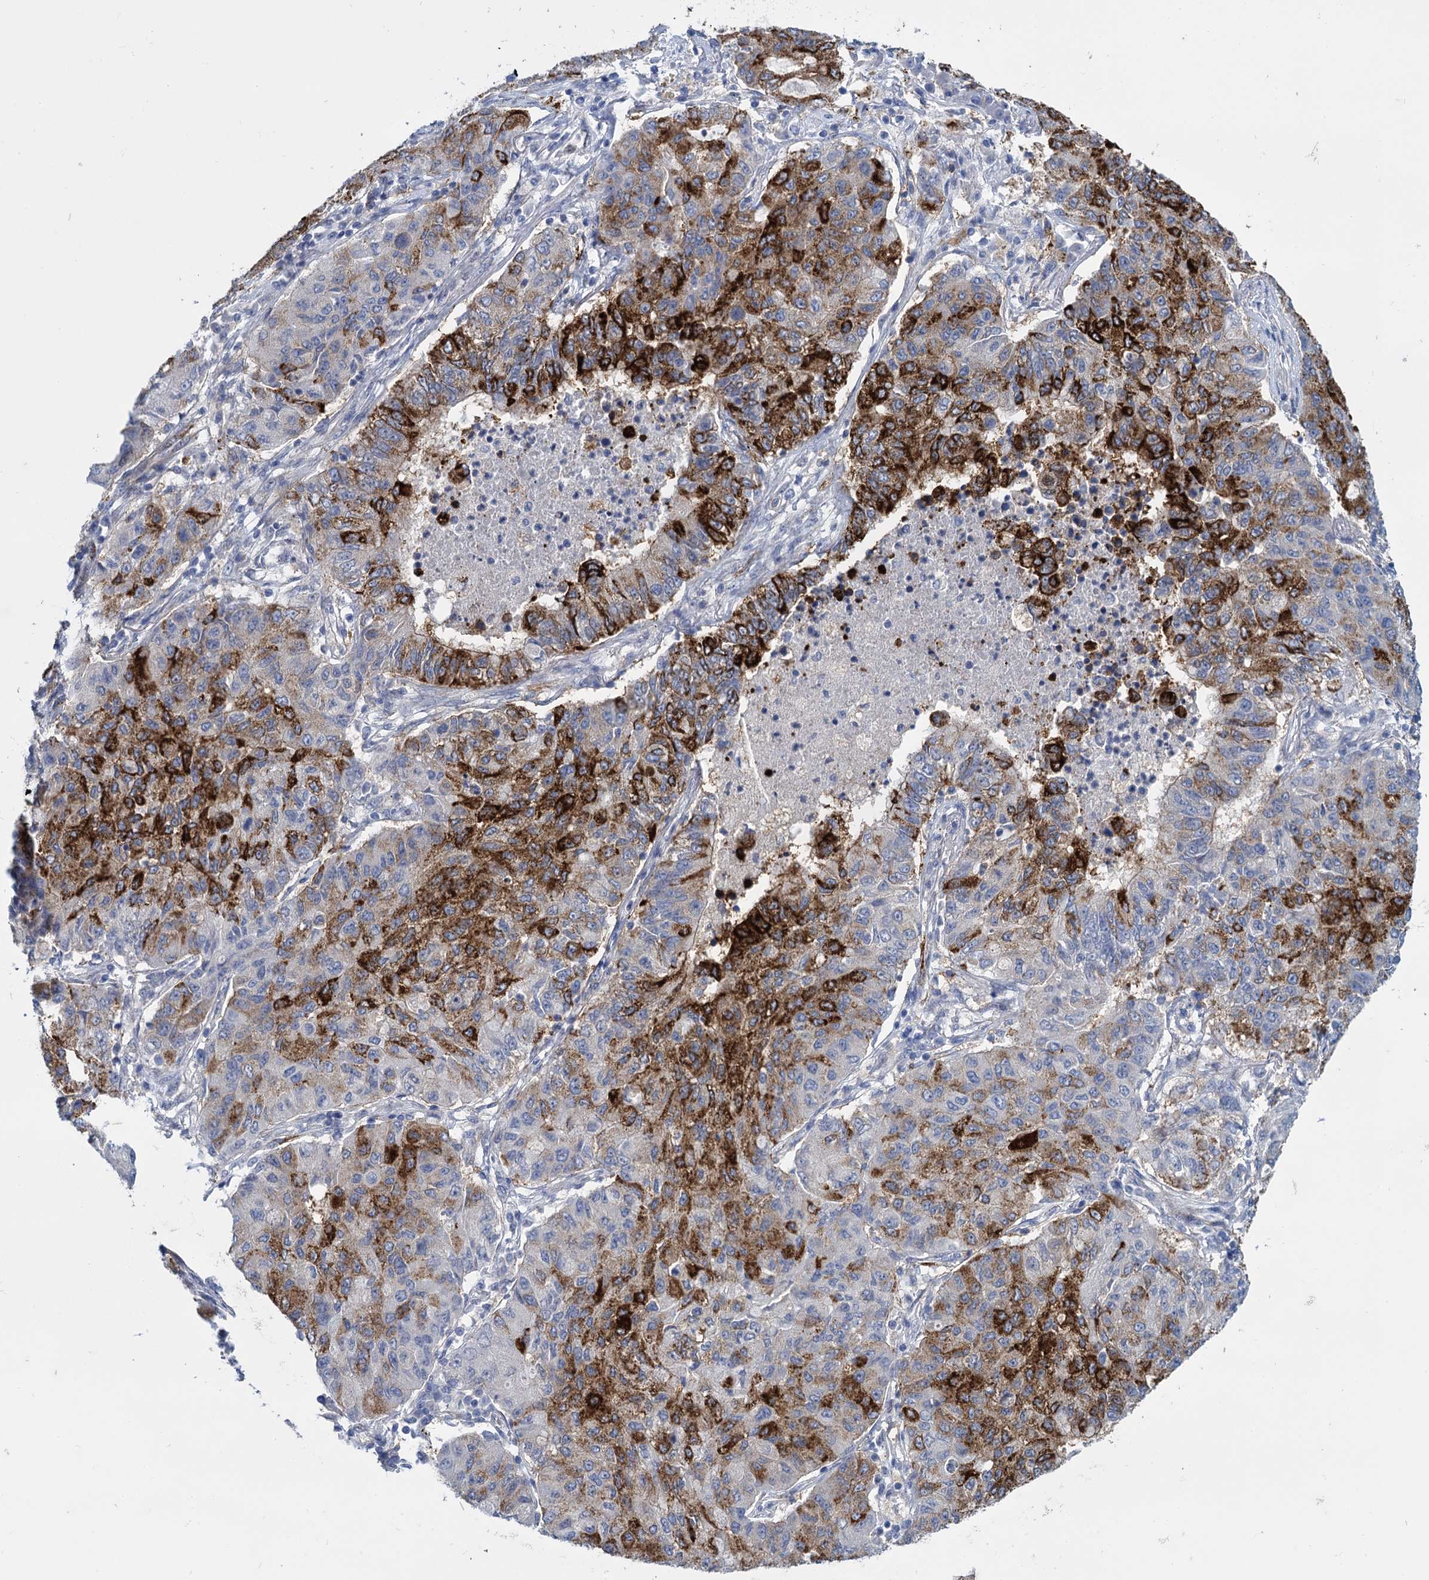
{"staining": {"intensity": "strong", "quantity": "25%-75%", "location": "cytoplasmic/membranous"}, "tissue": "lung cancer", "cell_type": "Tumor cells", "image_type": "cancer", "snomed": [{"axis": "morphology", "description": "Squamous cell carcinoma, NOS"}, {"axis": "topography", "description": "Lung"}], "caption": "Brown immunohistochemical staining in human lung cancer (squamous cell carcinoma) demonstrates strong cytoplasmic/membranous expression in about 25%-75% of tumor cells.", "gene": "SNCG", "patient": {"sex": "male", "age": 74}}